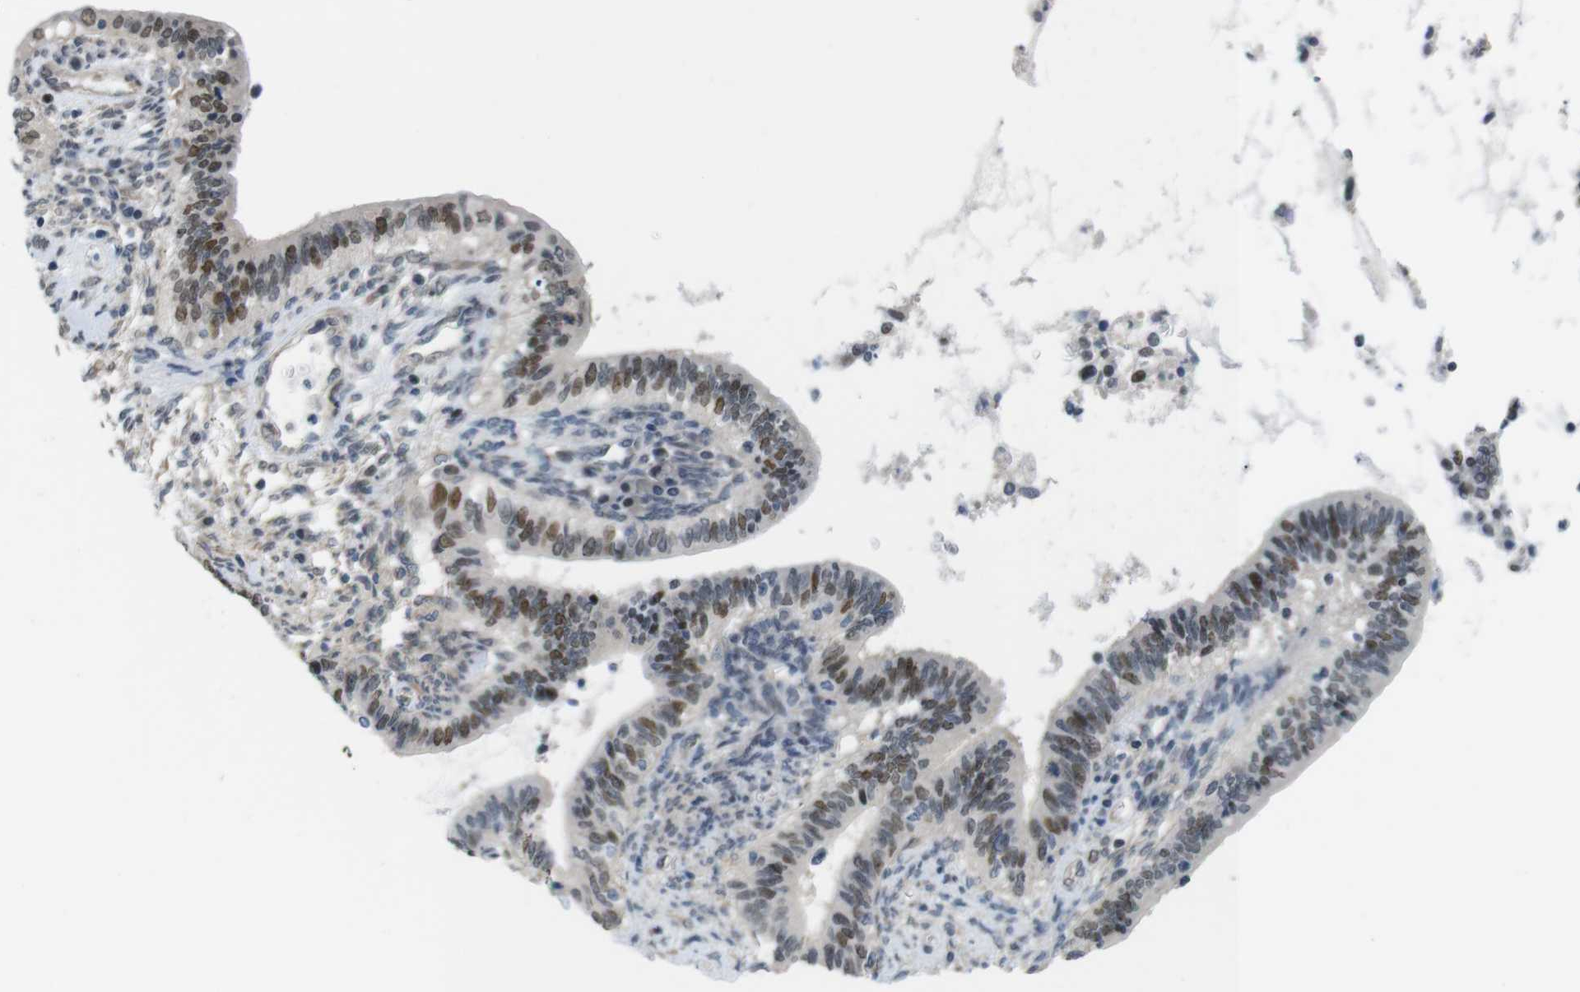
{"staining": {"intensity": "moderate", "quantity": "25%-75%", "location": "nuclear"}, "tissue": "cervical cancer", "cell_type": "Tumor cells", "image_type": "cancer", "snomed": [{"axis": "morphology", "description": "Adenocarcinoma, NOS"}, {"axis": "topography", "description": "Cervix"}], "caption": "DAB (3,3'-diaminobenzidine) immunohistochemical staining of human cervical cancer (adenocarcinoma) exhibits moderate nuclear protein positivity in approximately 25%-75% of tumor cells.", "gene": "SMCO2", "patient": {"sex": "female", "age": 44}}